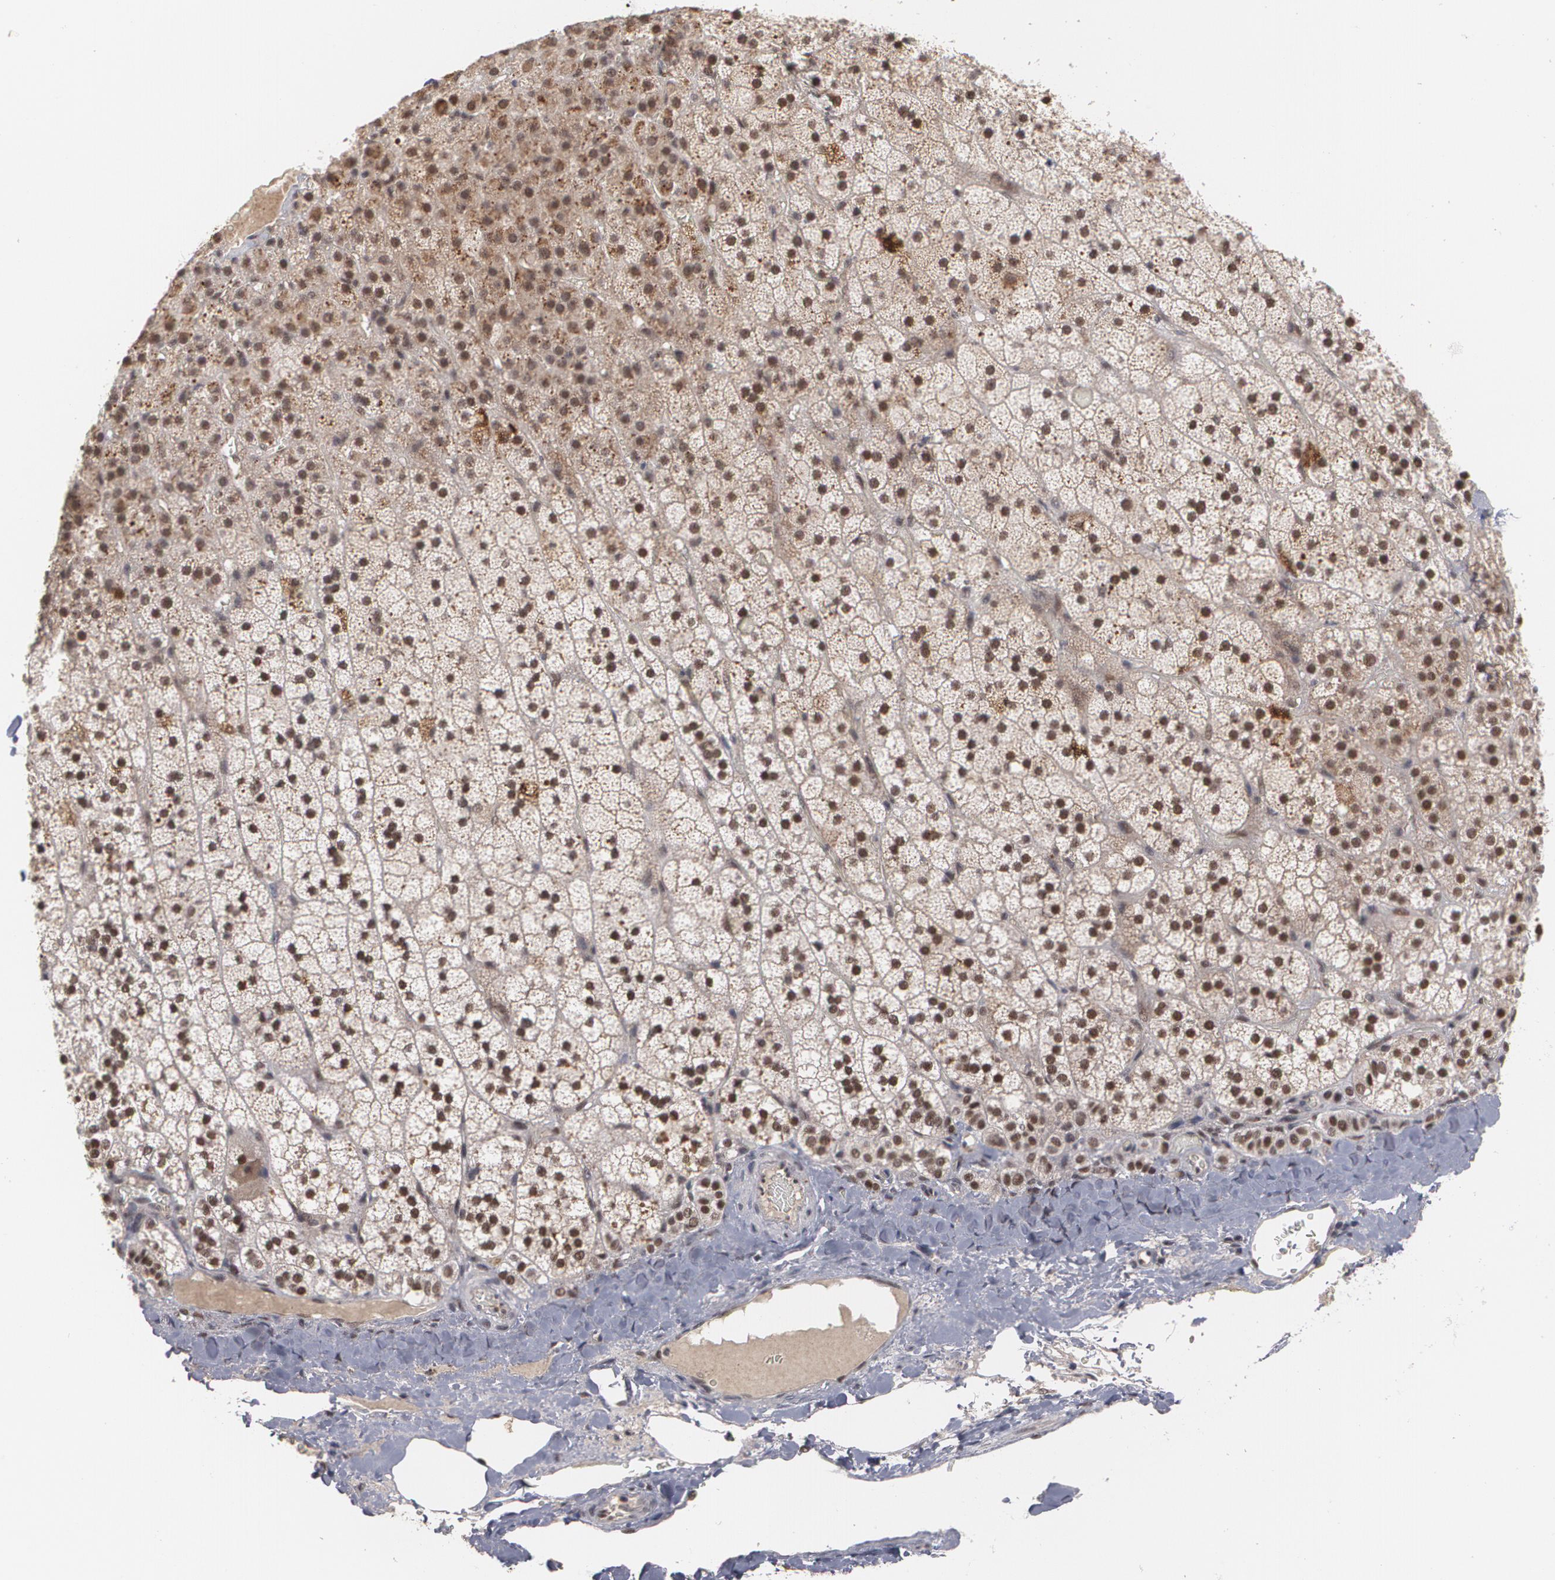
{"staining": {"intensity": "strong", "quantity": ">75%", "location": "nuclear"}, "tissue": "adrenal gland", "cell_type": "Glandular cells", "image_type": "normal", "snomed": [{"axis": "morphology", "description": "Normal tissue, NOS"}, {"axis": "topography", "description": "Adrenal gland"}], "caption": "IHC (DAB) staining of normal adrenal gland exhibits strong nuclear protein positivity in approximately >75% of glandular cells.", "gene": "INTS6L", "patient": {"sex": "male", "age": 35}}